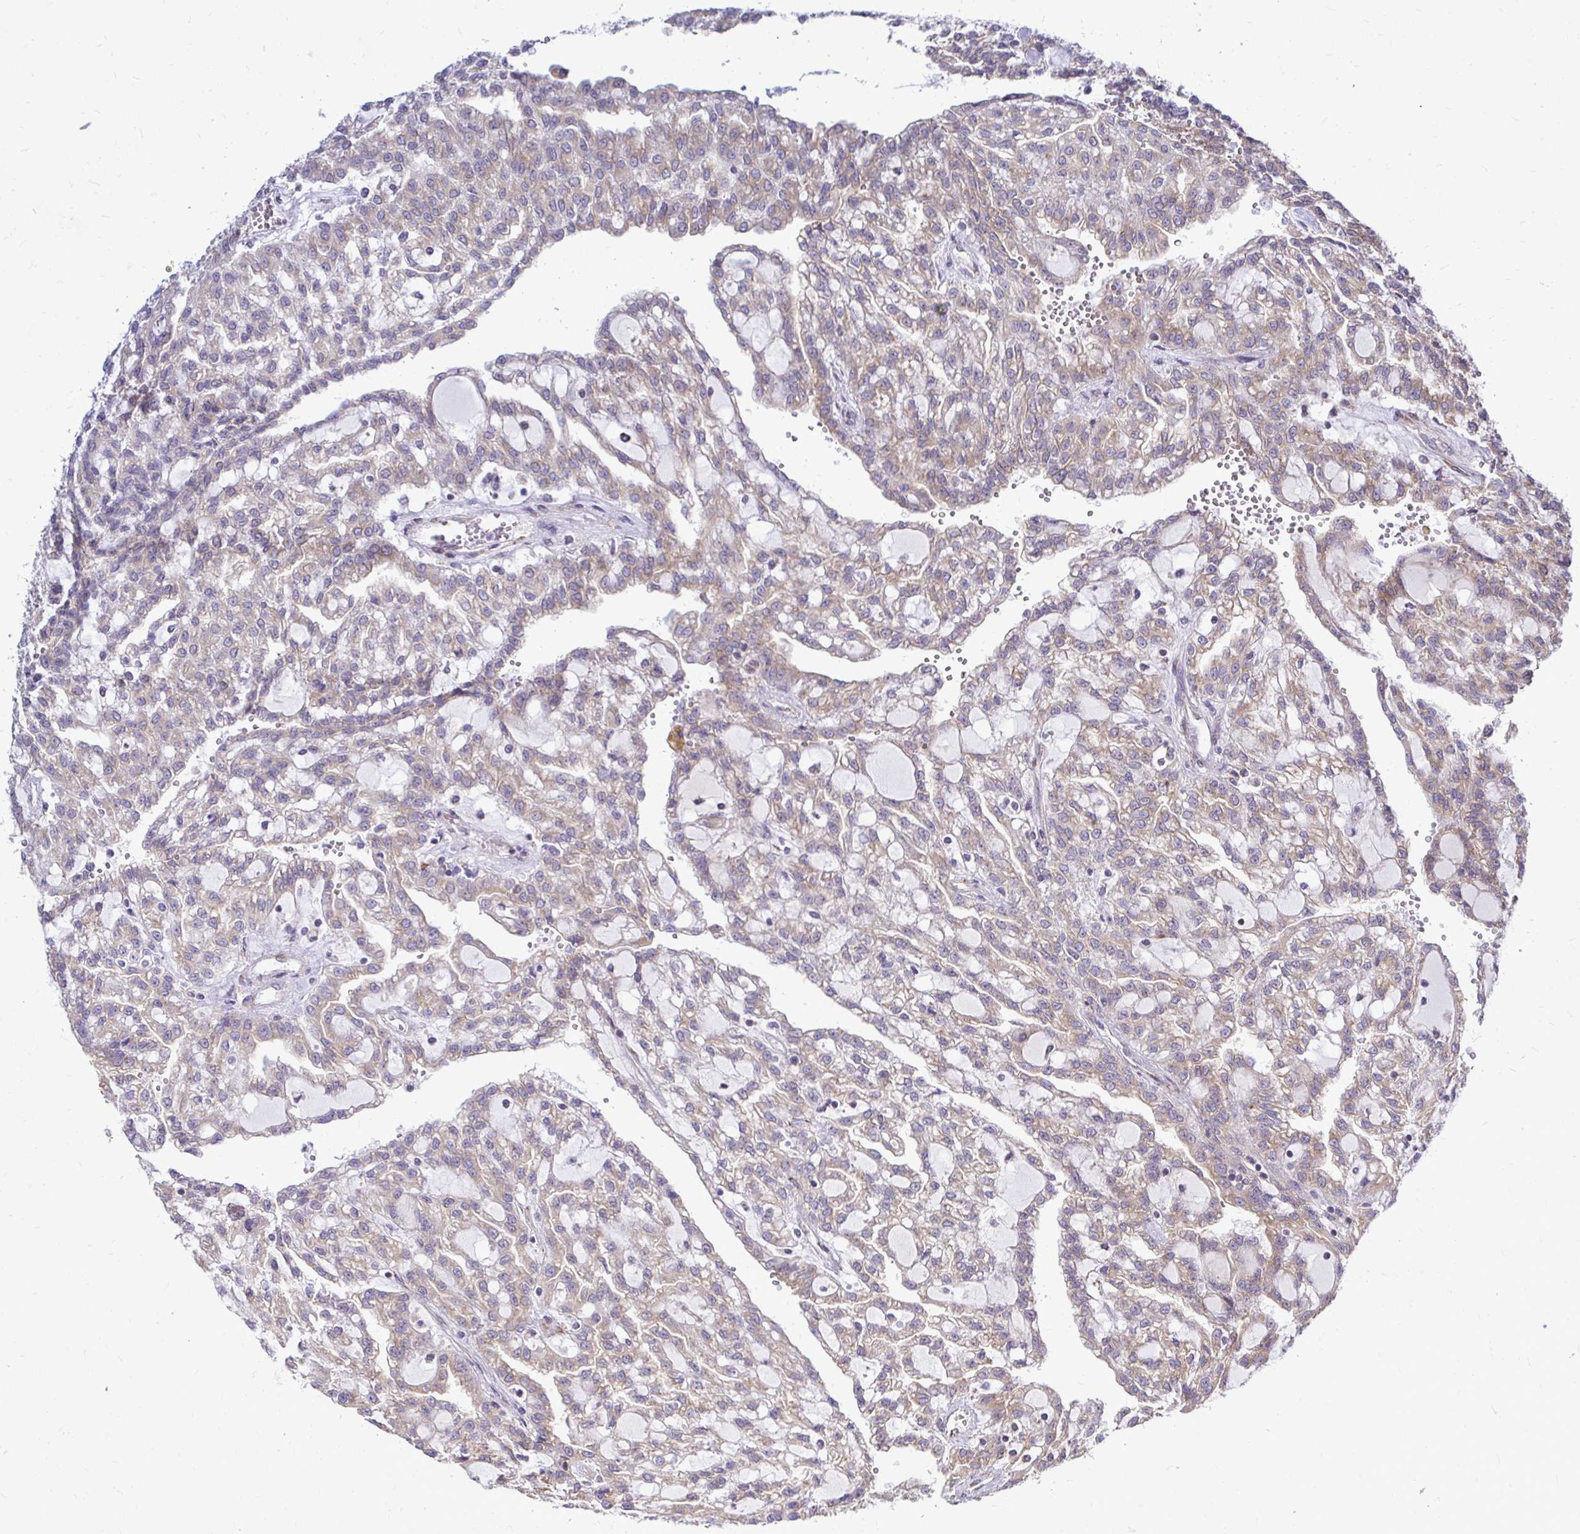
{"staining": {"intensity": "weak", "quantity": "<25%", "location": "cytoplasmic/membranous"}, "tissue": "renal cancer", "cell_type": "Tumor cells", "image_type": "cancer", "snomed": [{"axis": "morphology", "description": "Adenocarcinoma, NOS"}, {"axis": "topography", "description": "Kidney"}], "caption": "Immunohistochemical staining of human renal adenocarcinoma demonstrates no significant expression in tumor cells.", "gene": "FMR1", "patient": {"sex": "male", "age": 63}}